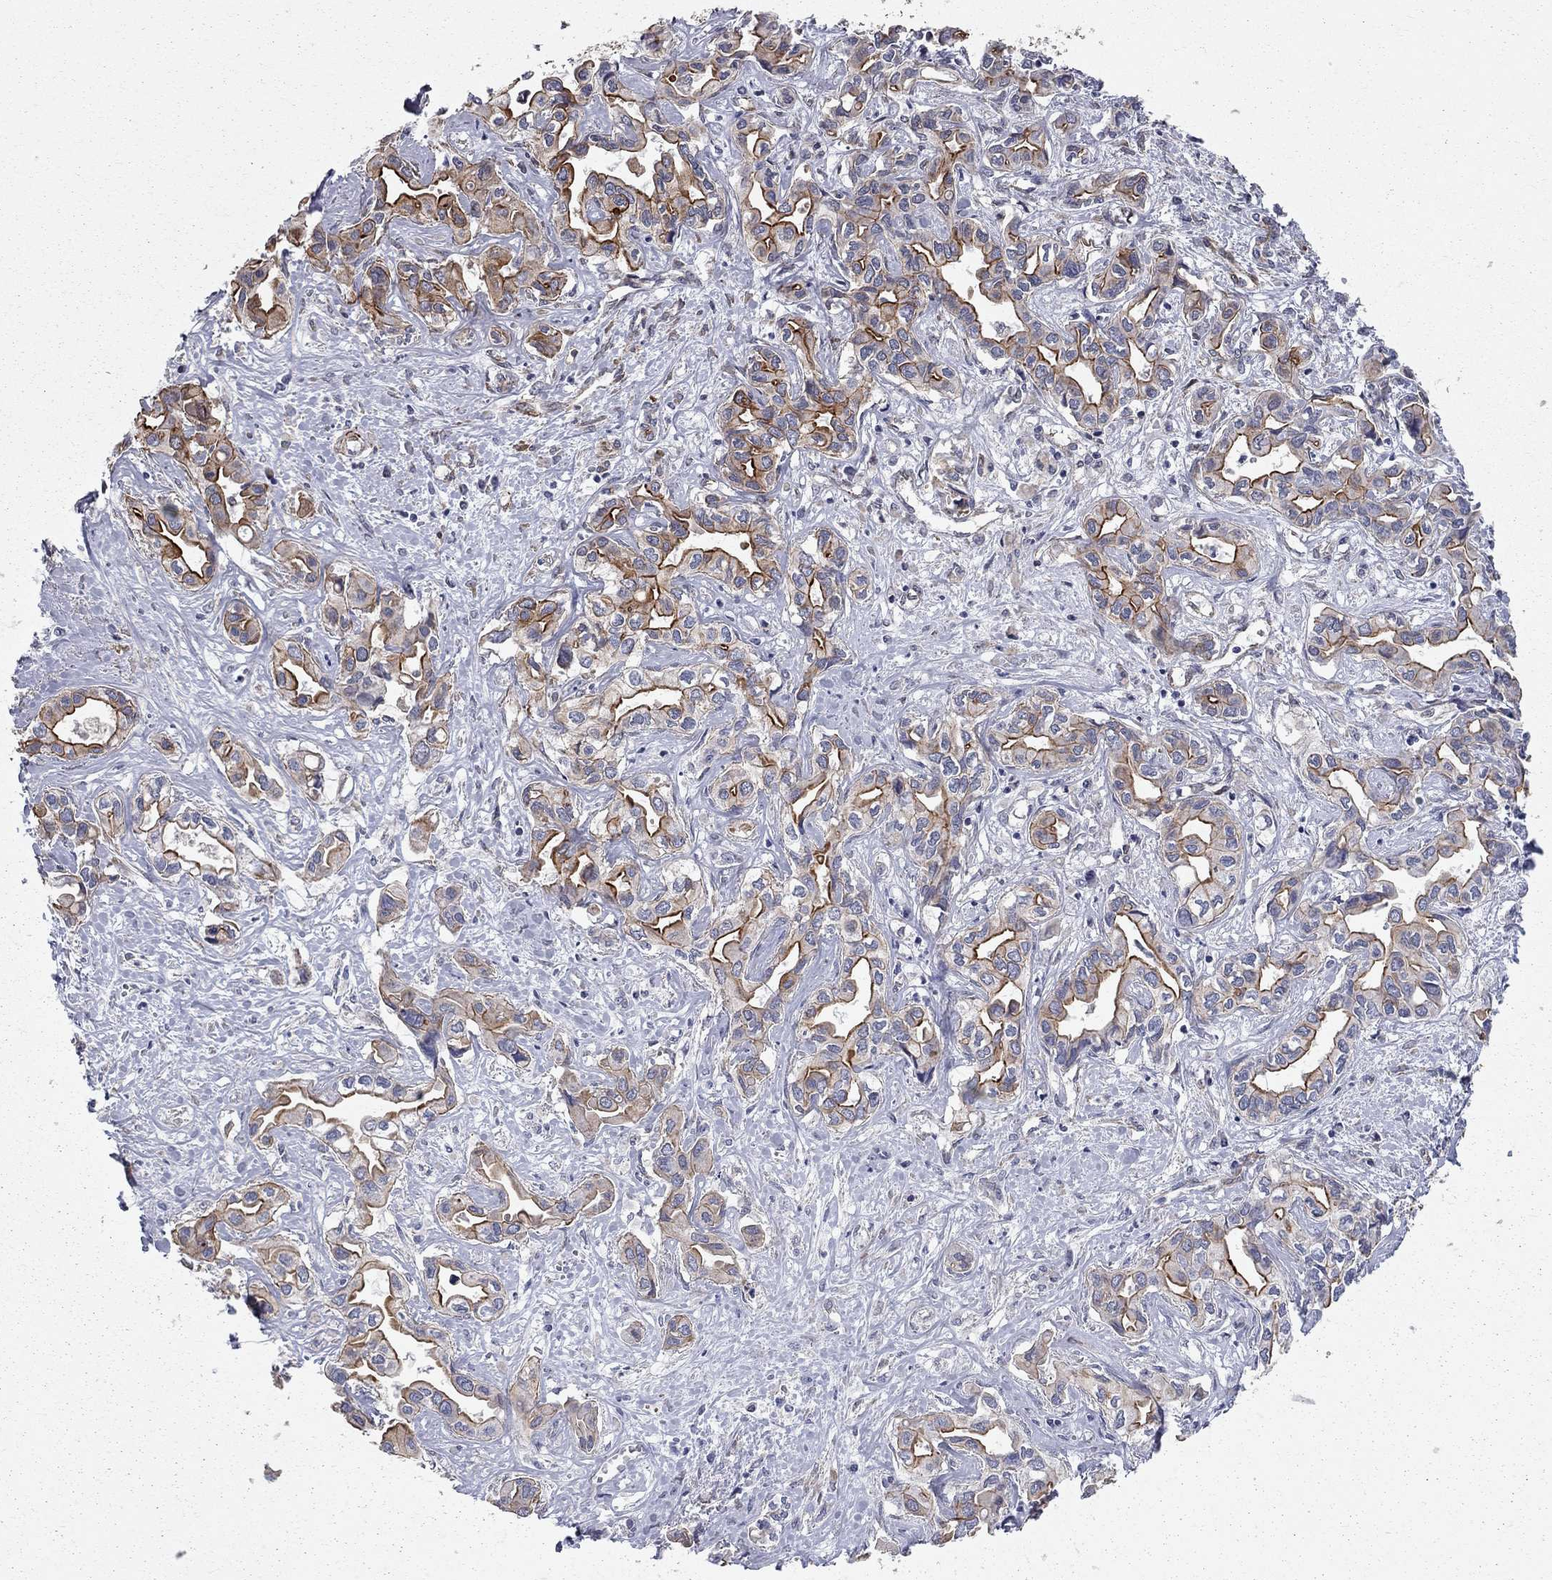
{"staining": {"intensity": "strong", "quantity": "25%-75%", "location": "cytoplasmic/membranous"}, "tissue": "liver cancer", "cell_type": "Tumor cells", "image_type": "cancer", "snomed": [{"axis": "morphology", "description": "Cholangiocarcinoma"}, {"axis": "topography", "description": "Liver"}], "caption": "Immunohistochemical staining of liver cancer (cholangiocarcinoma) demonstrates high levels of strong cytoplasmic/membranous protein expression in about 25%-75% of tumor cells.", "gene": "BICDL2", "patient": {"sex": "female", "age": 64}}